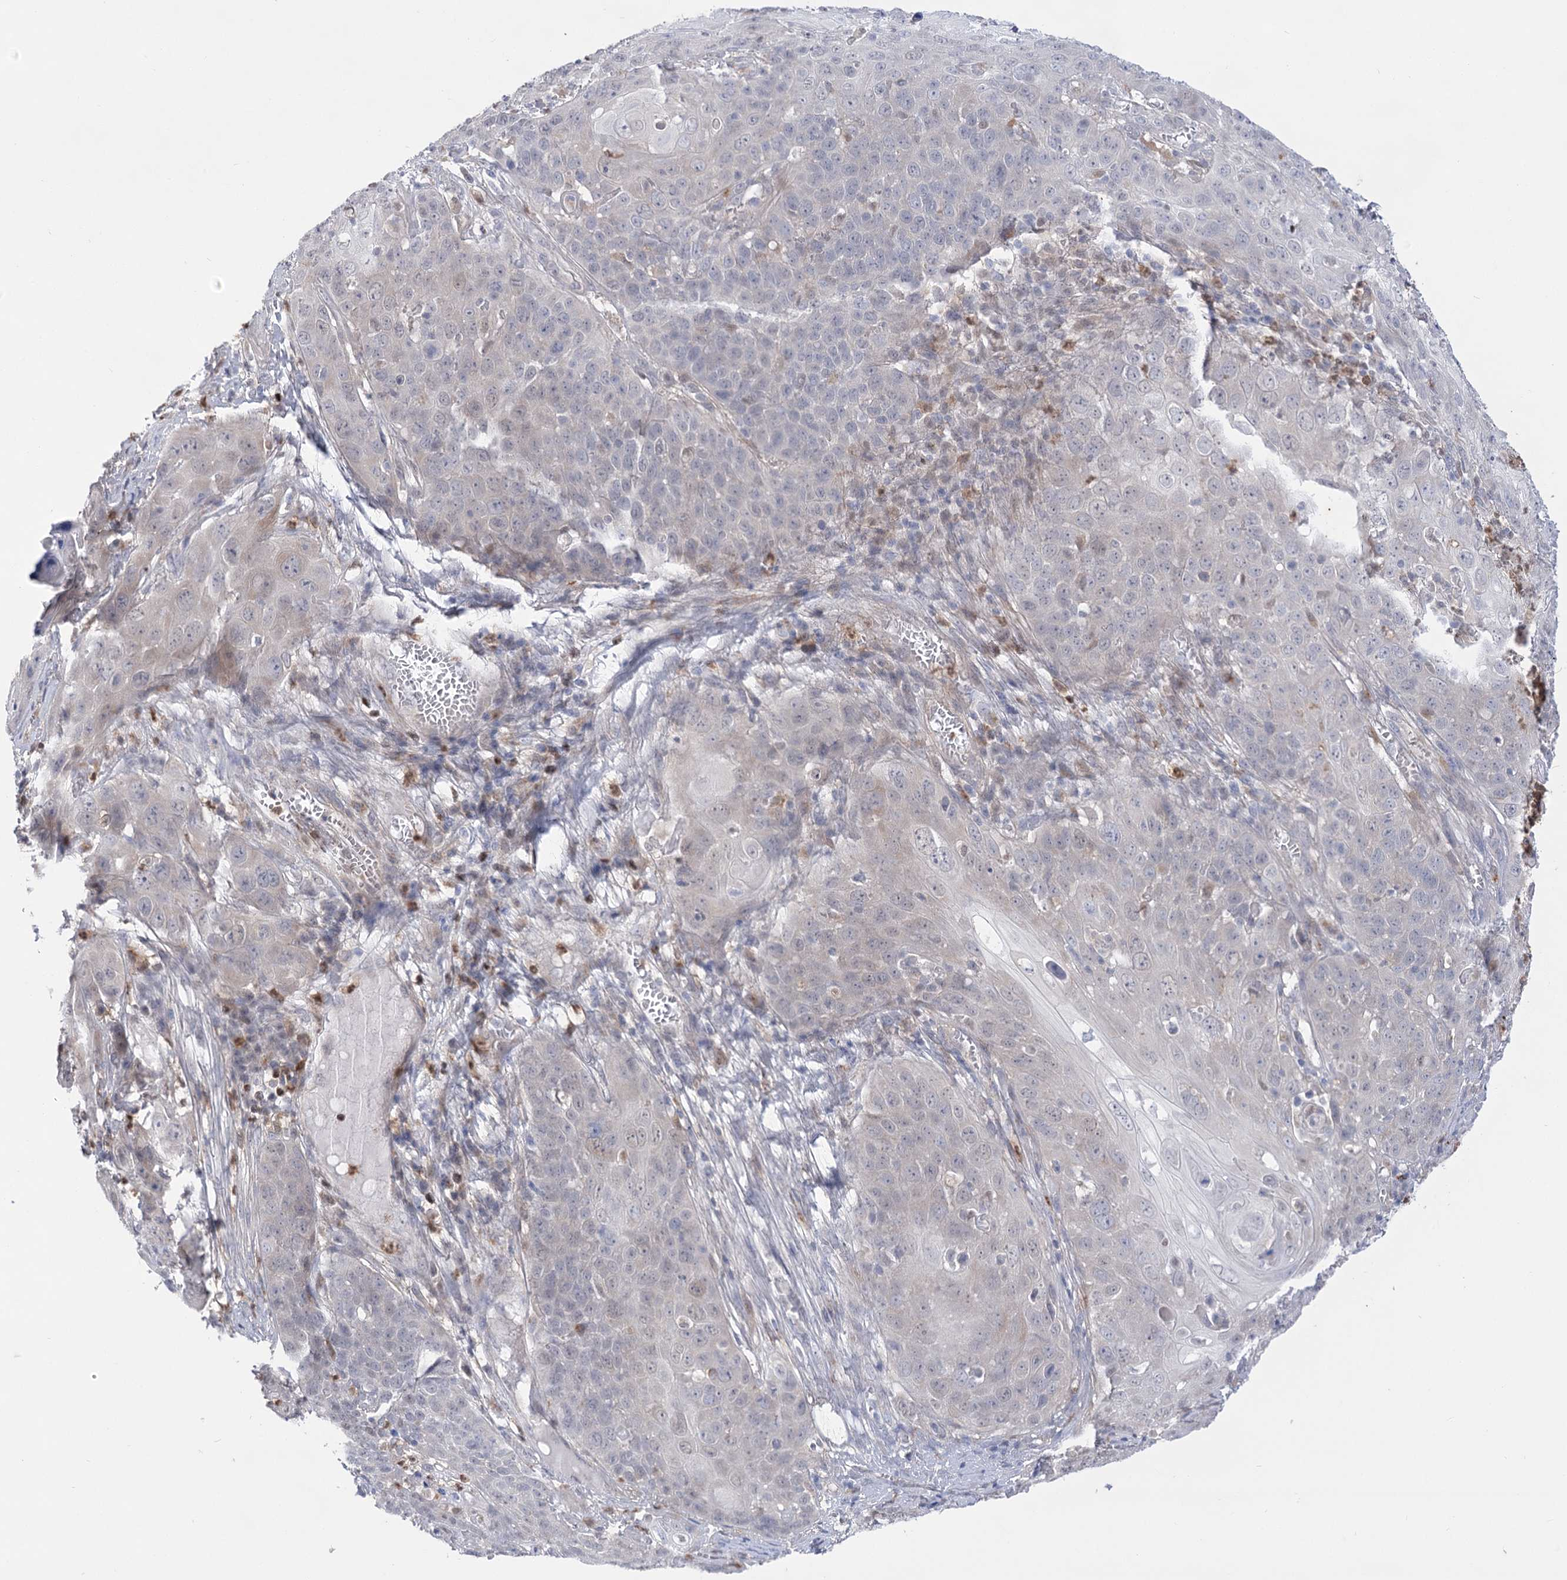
{"staining": {"intensity": "negative", "quantity": "none", "location": "none"}, "tissue": "skin cancer", "cell_type": "Tumor cells", "image_type": "cancer", "snomed": [{"axis": "morphology", "description": "Squamous cell carcinoma, NOS"}, {"axis": "topography", "description": "Skin"}], "caption": "Tumor cells show no significant staining in skin squamous cell carcinoma.", "gene": "SIAE", "patient": {"sex": "male", "age": 55}}